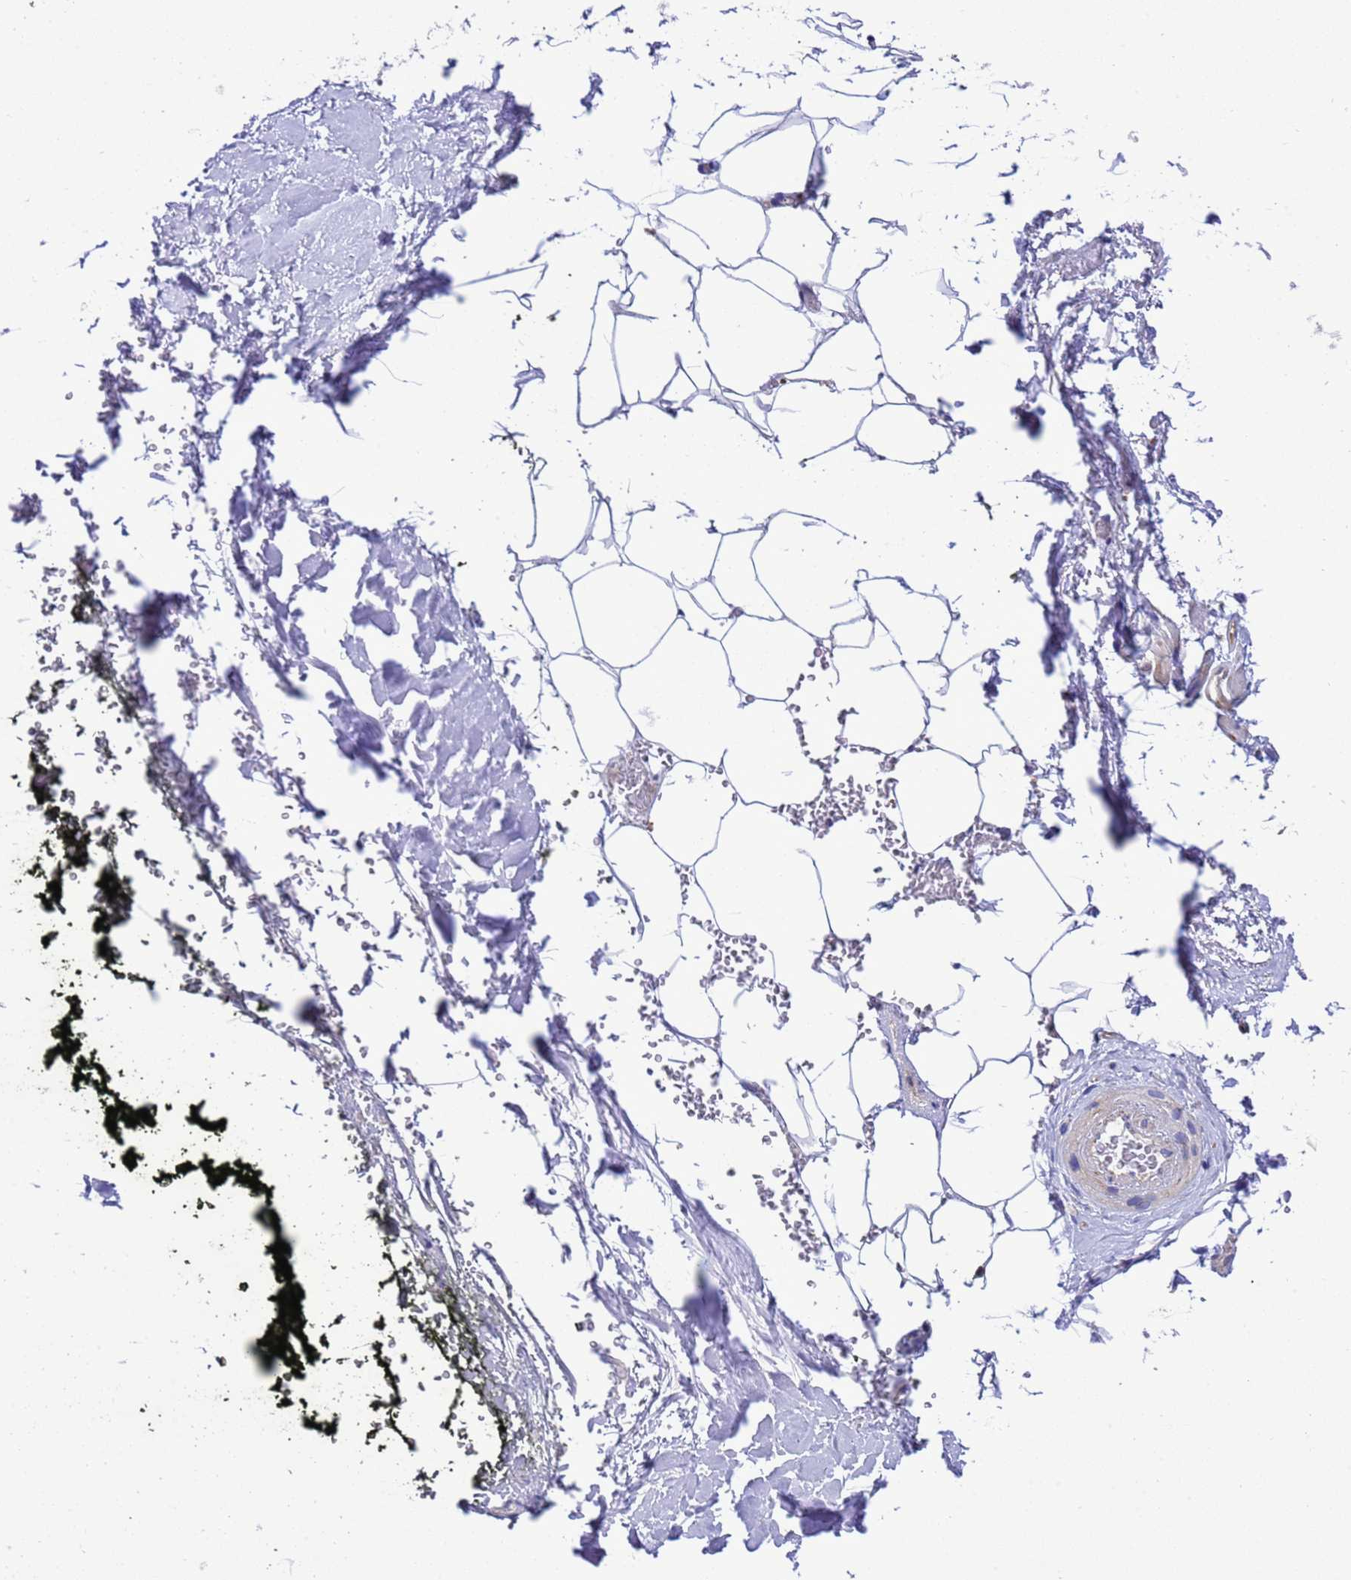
{"staining": {"intensity": "negative", "quantity": "none", "location": "none"}, "tissue": "adipose tissue", "cell_type": "Adipocytes", "image_type": "normal", "snomed": [{"axis": "morphology", "description": "Normal tissue, NOS"}, {"axis": "morphology", "description": "Adenocarcinoma, Low grade"}, {"axis": "topography", "description": "Prostate"}, {"axis": "topography", "description": "Peripheral nerve tissue"}], "caption": "Immunohistochemistry (IHC) photomicrograph of normal human adipose tissue stained for a protein (brown), which exhibits no expression in adipocytes.", "gene": "KICS2", "patient": {"sex": "male", "age": 63}}